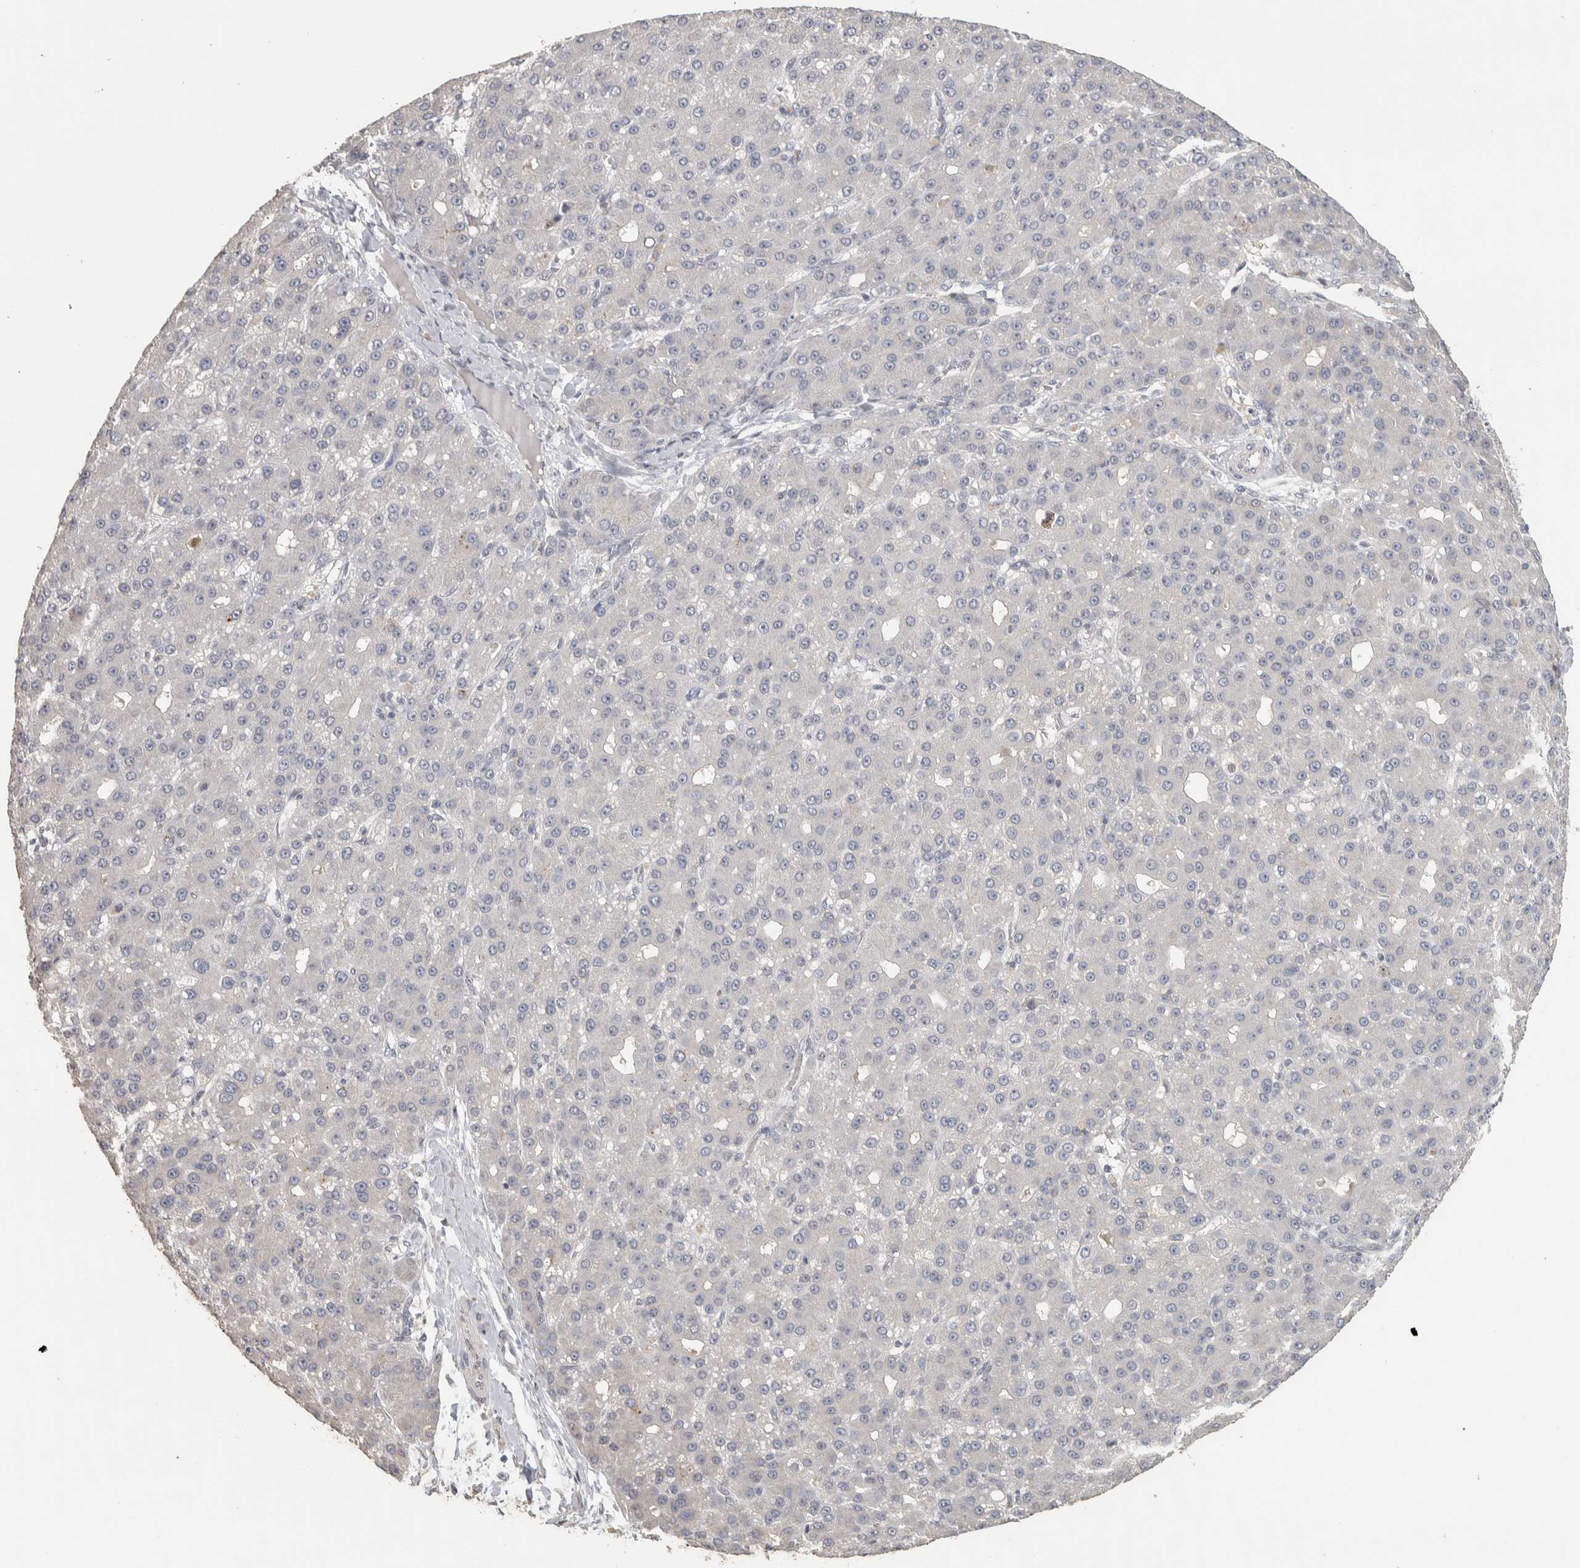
{"staining": {"intensity": "negative", "quantity": "none", "location": "none"}, "tissue": "liver cancer", "cell_type": "Tumor cells", "image_type": "cancer", "snomed": [{"axis": "morphology", "description": "Carcinoma, Hepatocellular, NOS"}, {"axis": "topography", "description": "Liver"}], "caption": "Liver cancer stained for a protein using immunohistochemistry demonstrates no staining tumor cells.", "gene": "NECAB1", "patient": {"sex": "male", "age": 67}}